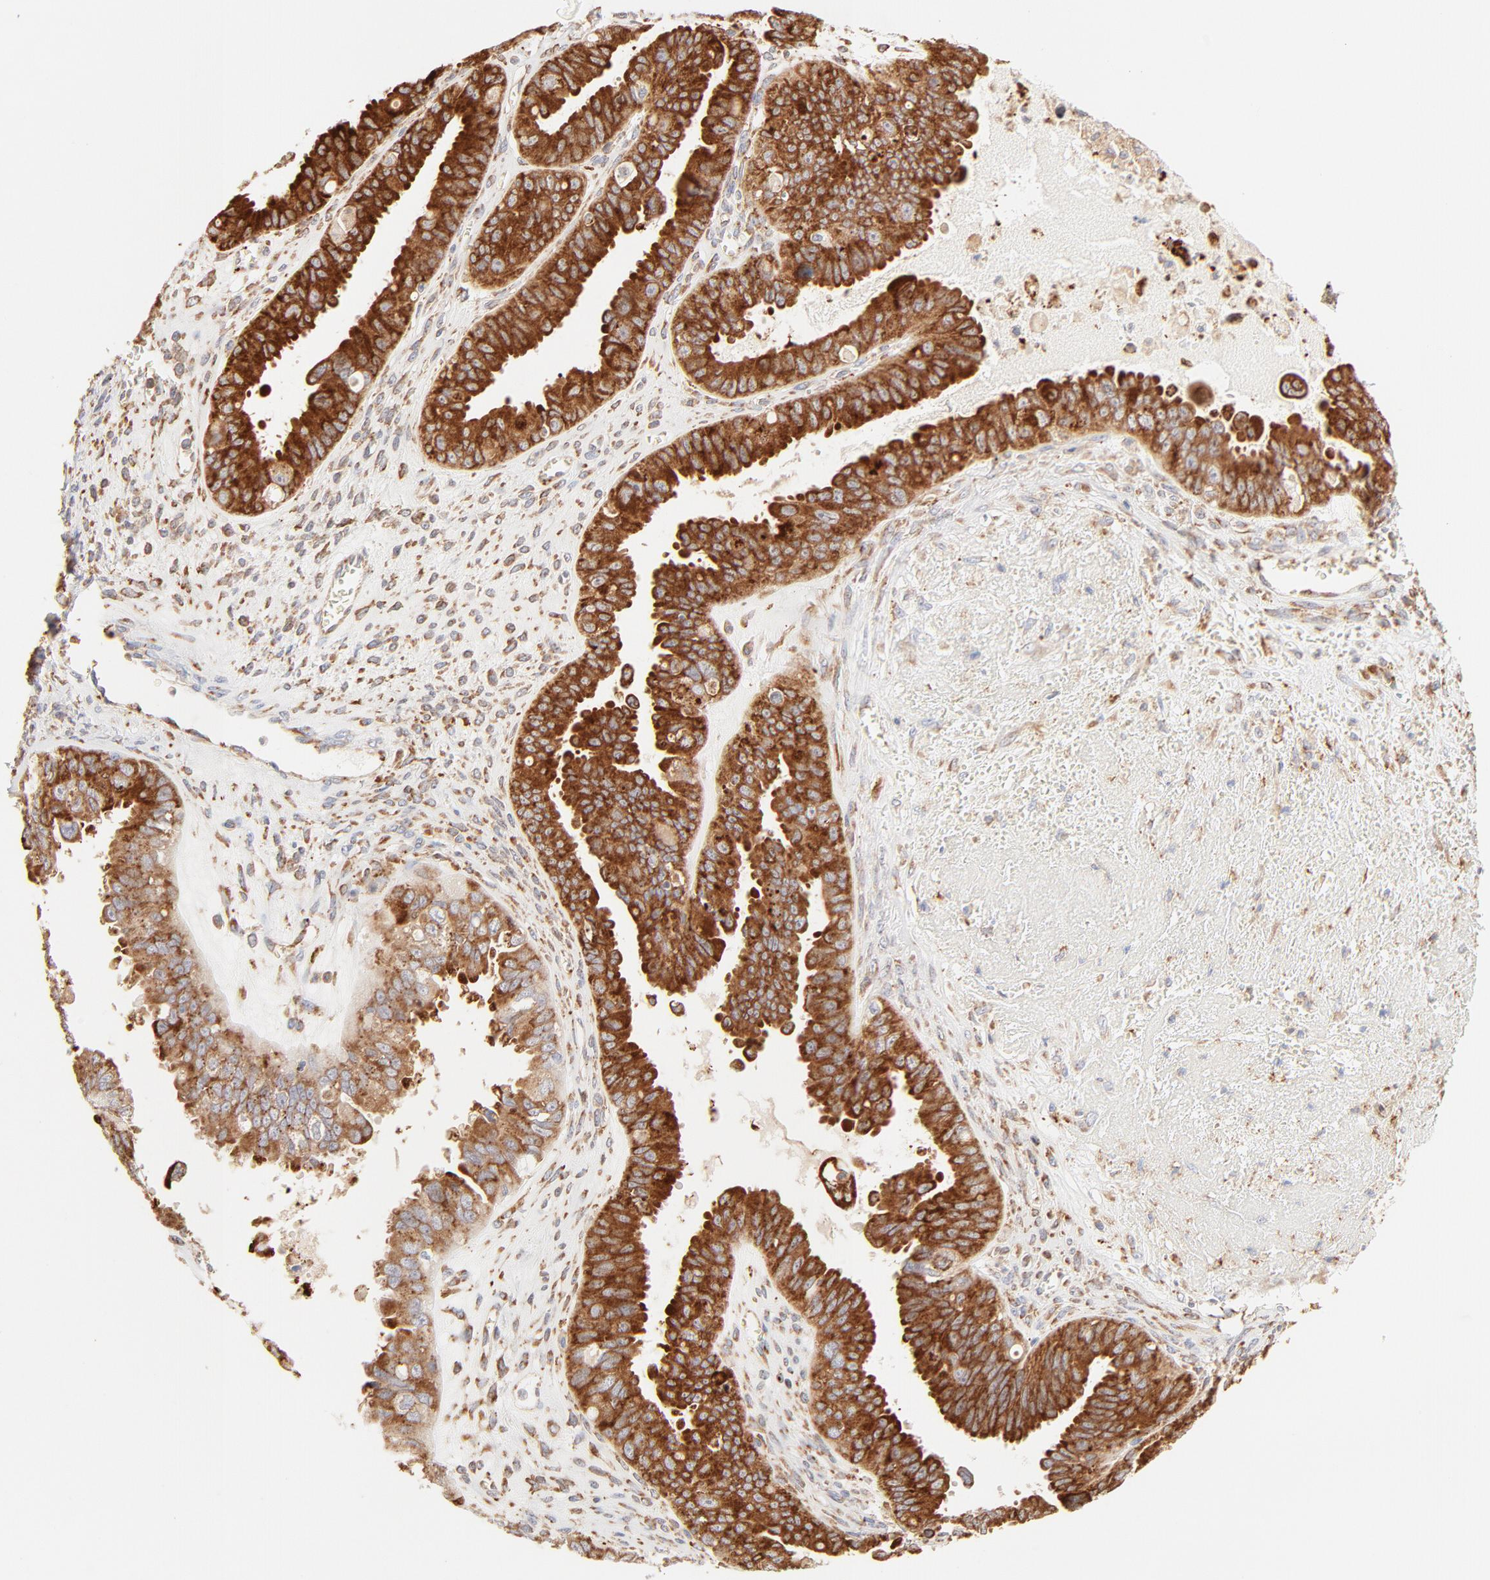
{"staining": {"intensity": "strong", "quantity": ">75%", "location": "cytoplasmic/membranous"}, "tissue": "ovarian cancer", "cell_type": "Tumor cells", "image_type": "cancer", "snomed": [{"axis": "morphology", "description": "Carcinoma, endometroid"}, {"axis": "topography", "description": "Ovary"}], "caption": "This is a photomicrograph of immunohistochemistry (IHC) staining of ovarian cancer (endometroid carcinoma), which shows strong expression in the cytoplasmic/membranous of tumor cells.", "gene": "PARP12", "patient": {"sex": "female", "age": 85}}